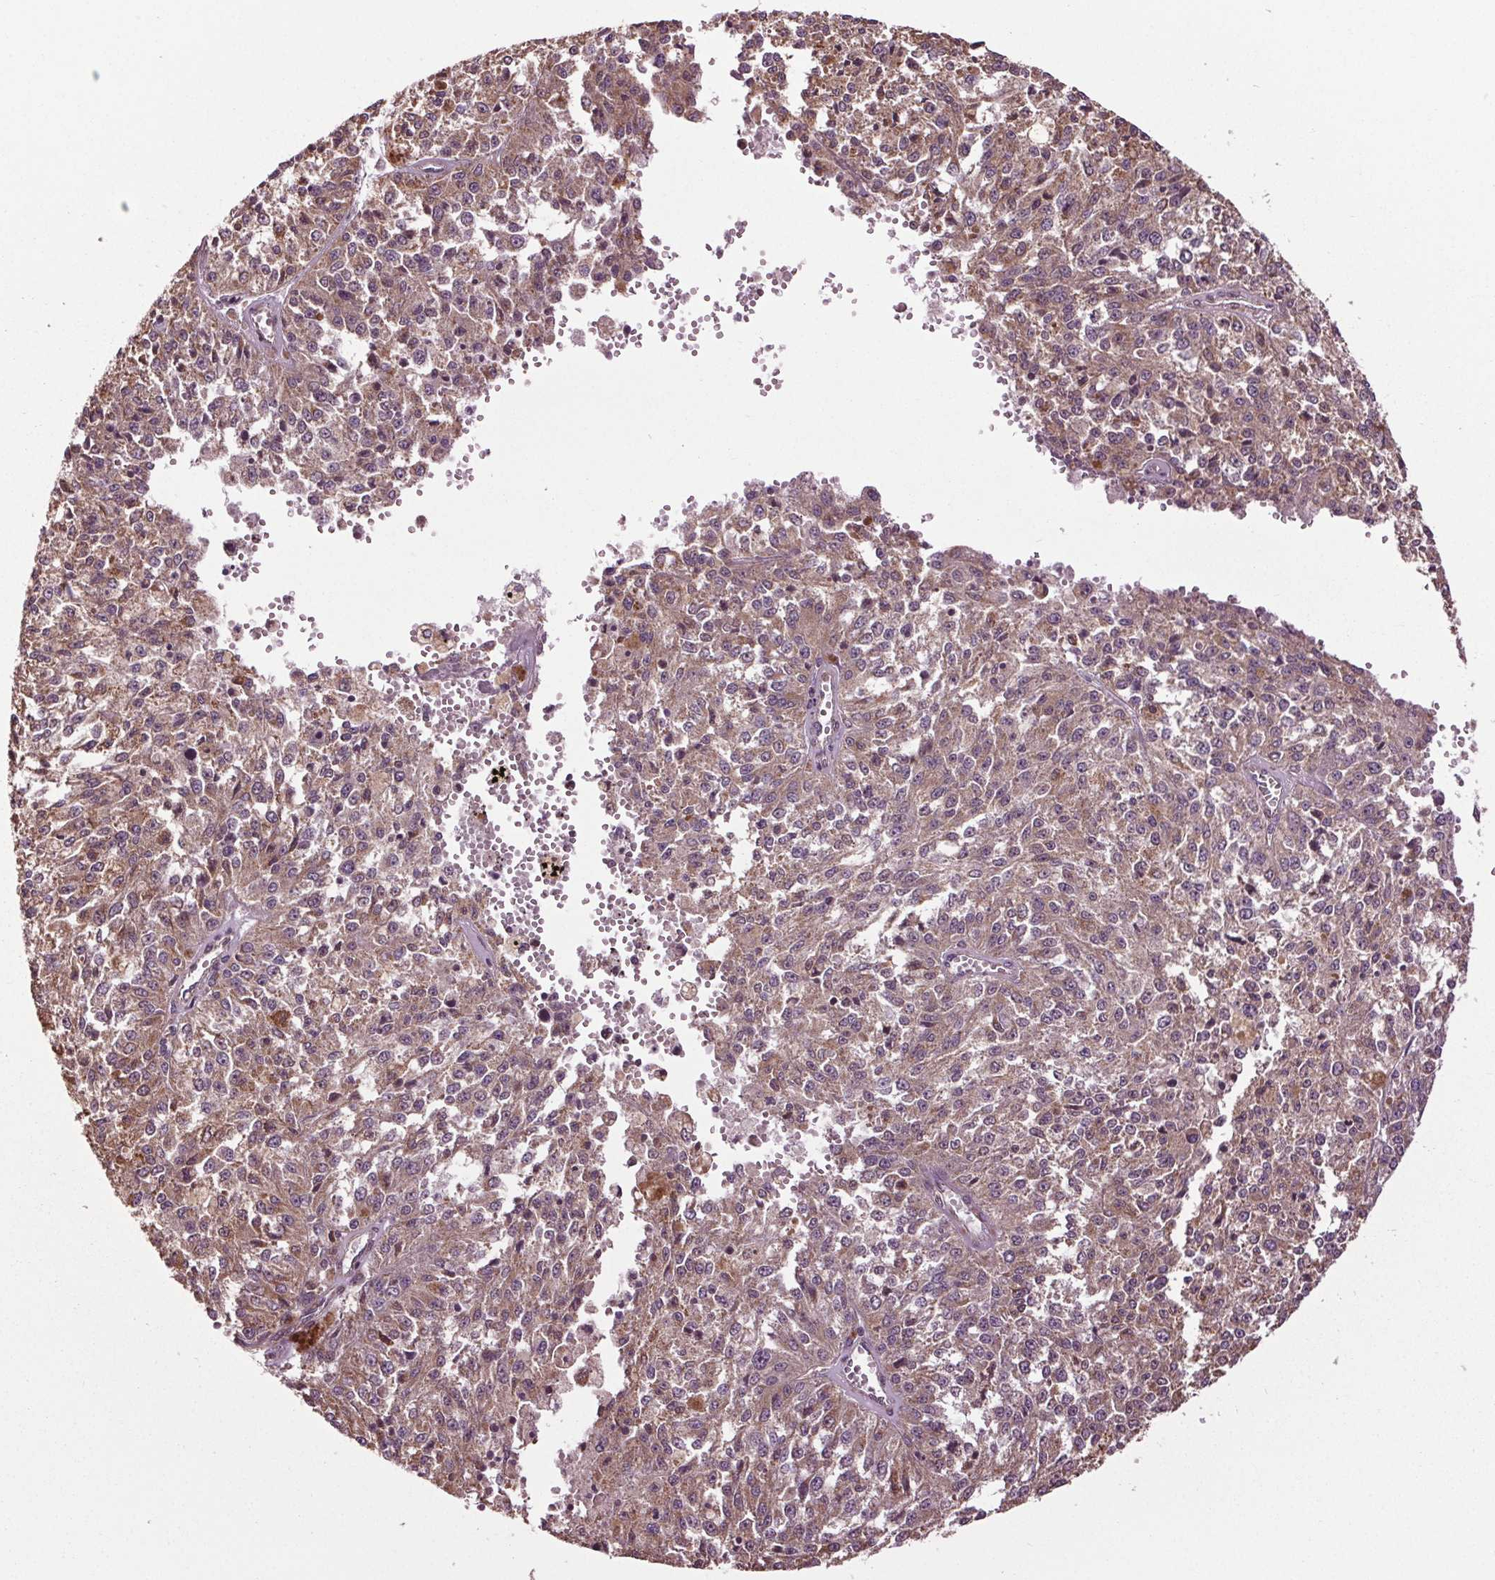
{"staining": {"intensity": "weak", "quantity": "25%-75%", "location": "cytoplasmic/membranous"}, "tissue": "melanoma", "cell_type": "Tumor cells", "image_type": "cancer", "snomed": [{"axis": "morphology", "description": "Malignant melanoma, Metastatic site"}, {"axis": "topography", "description": "Lymph node"}], "caption": "Protein expression analysis of melanoma shows weak cytoplasmic/membranous staining in approximately 25%-75% of tumor cells.", "gene": "RNPEP", "patient": {"sex": "female", "age": 64}}